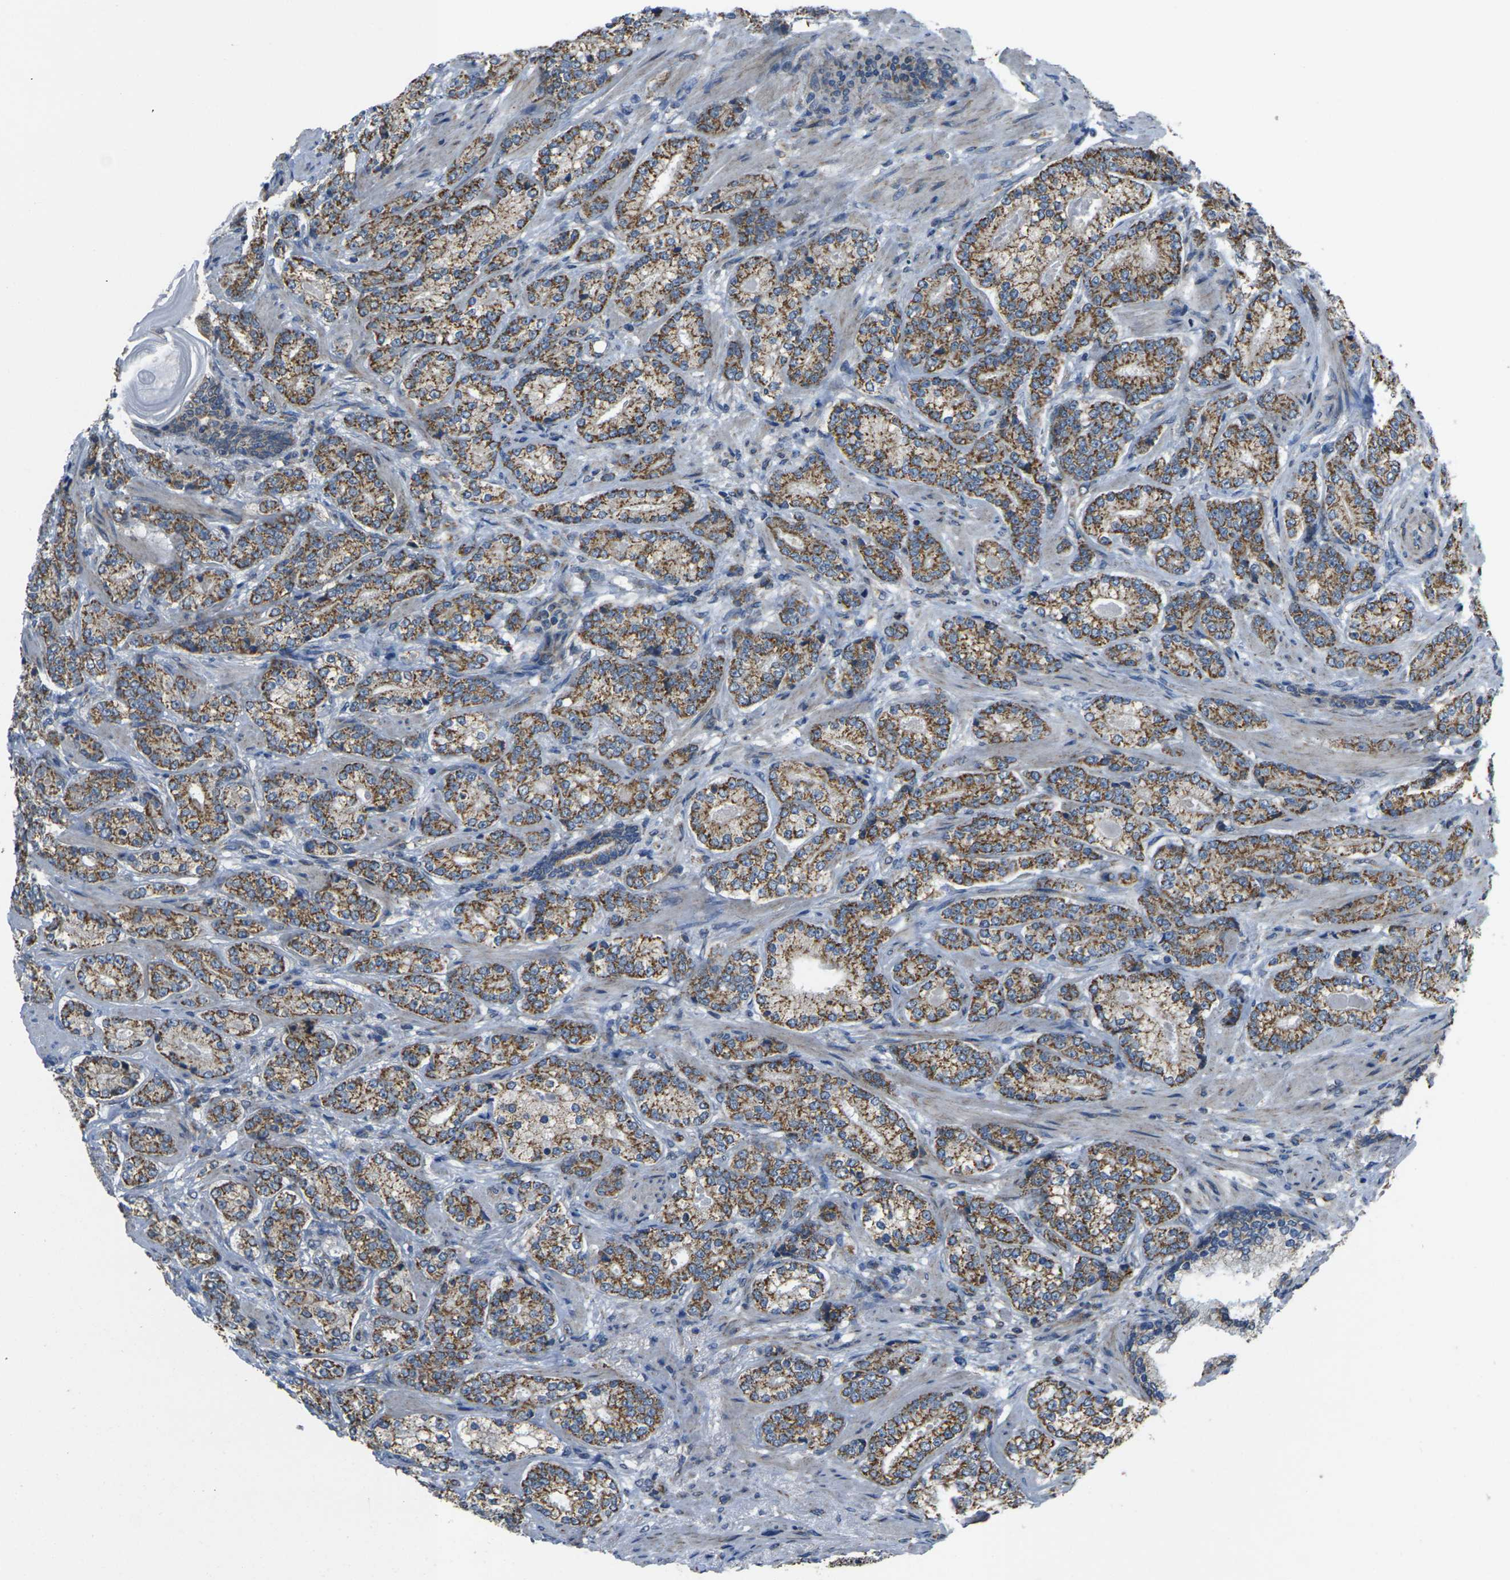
{"staining": {"intensity": "moderate", "quantity": ">75%", "location": "cytoplasmic/membranous"}, "tissue": "prostate cancer", "cell_type": "Tumor cells", "image_type": "cancer", "snomed": [{"axis": "morphology", "description": "Adenocarcinoma, High grade"}, {"axis": "topography", "description": "Prostate"}], "caption": "A brown stain labels moderate cytoplasmic/membranous expression of a protein in prostate adenocarcinoma (high-grade) tumor cells.", "gene": "TMEM120B", "patient": {"sex": "male", "age": 61}}